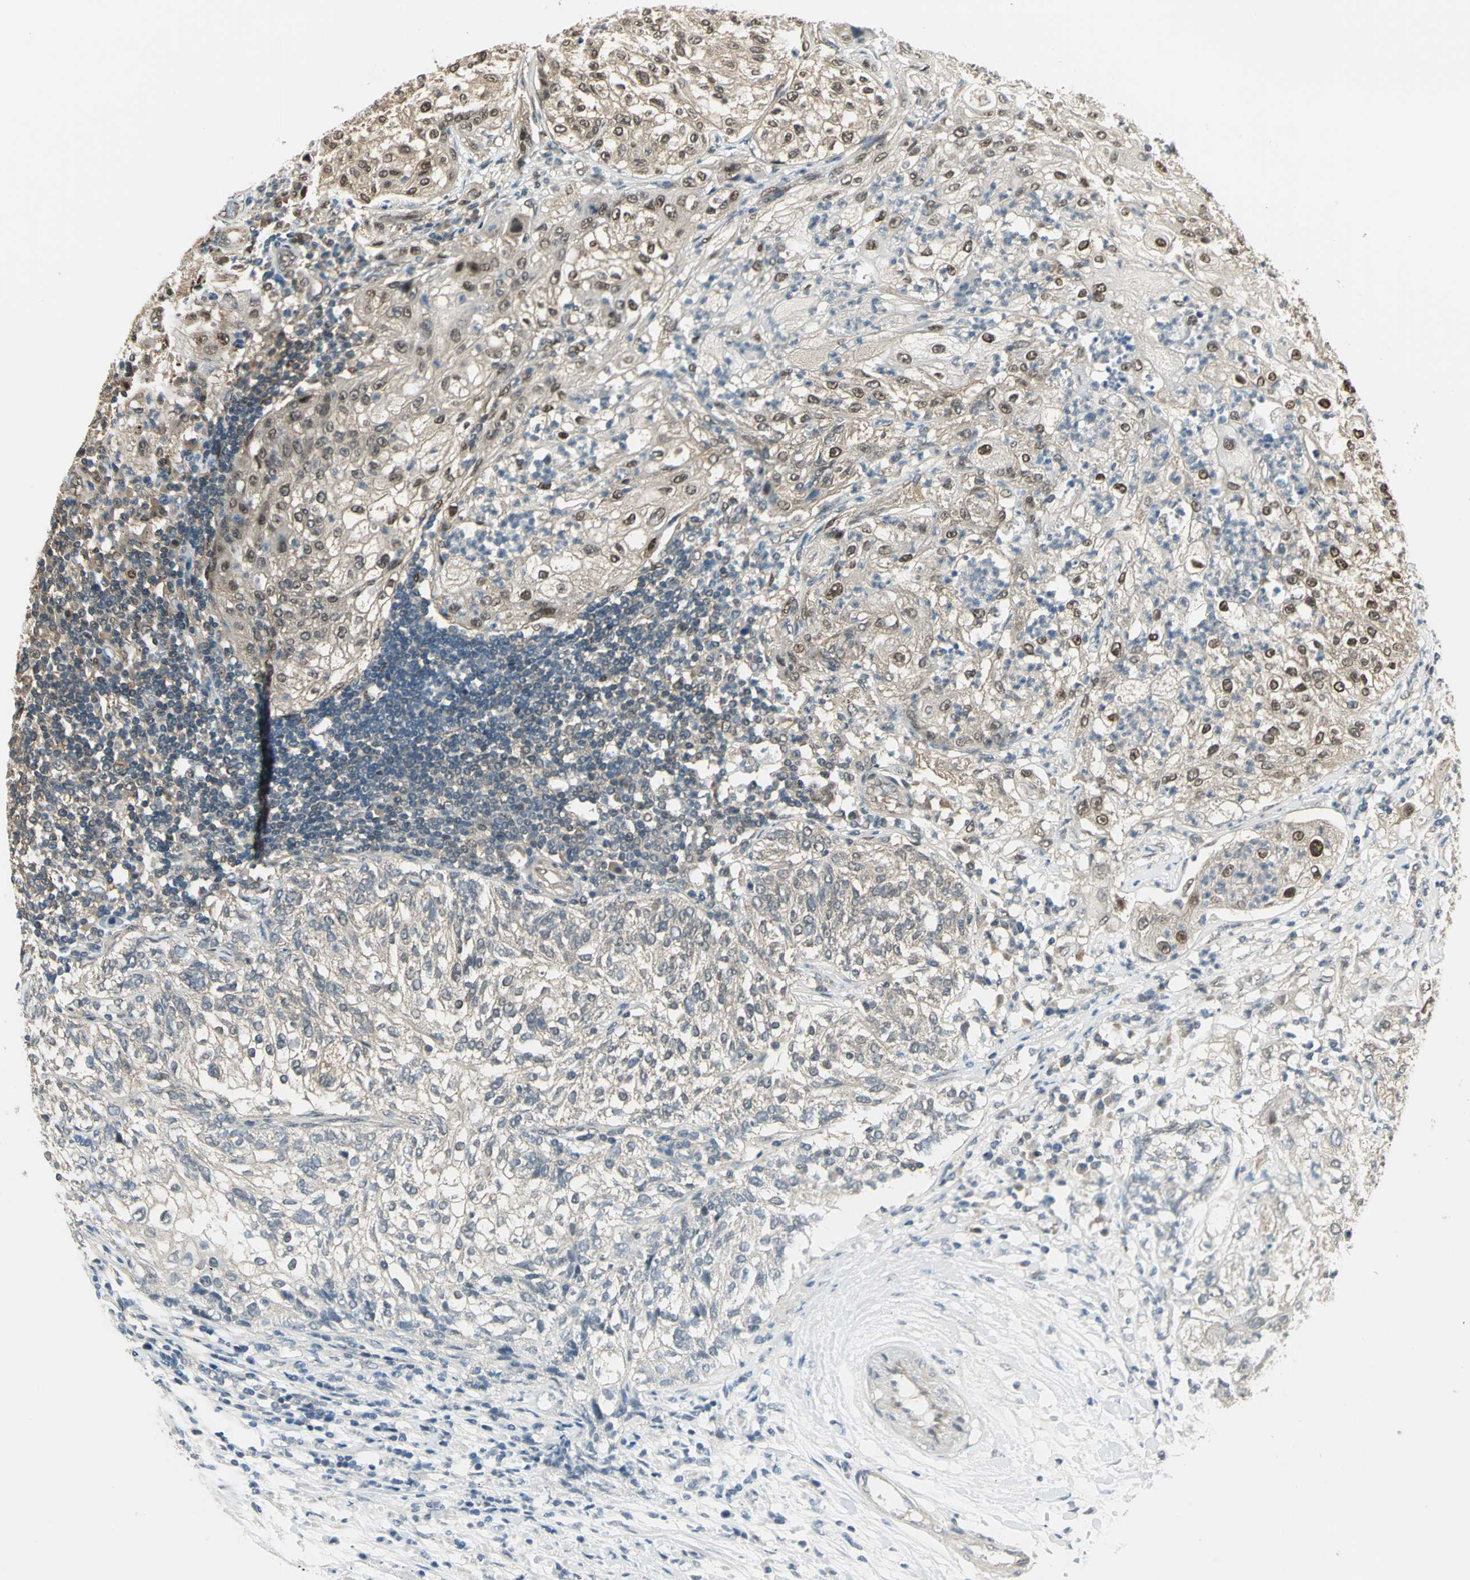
{"staining": {"intensity": "weak", "quantity": "25%-75%", "location": "cytoplasmic/membranous,nuclear"}, "tissue": "lung cancer", "cell_type": "Tumor cells", "image_type": "cancer", "snomed": [{"axis": "morphology", "description": "Inflammation, NOS"}, {"axis": "morphology", "description": "Squamous cell carcinoma, NOS"}, {"axis": "topography", "description": "Lymph node"}, {"axis": "topography", "description": "Soft tissue"}, {"axis": "topography", "description": "Lung"}], "caption": "Immunohistochemical staining of human lung cancer (squamous cell carcinoma) reveals weak cytoplasmic/membranous and nuclear protein expression in approximately 25%-75% of tumor cells.", "gene": "PSMC3", "patient": {"sex": "male", "age": 66}}